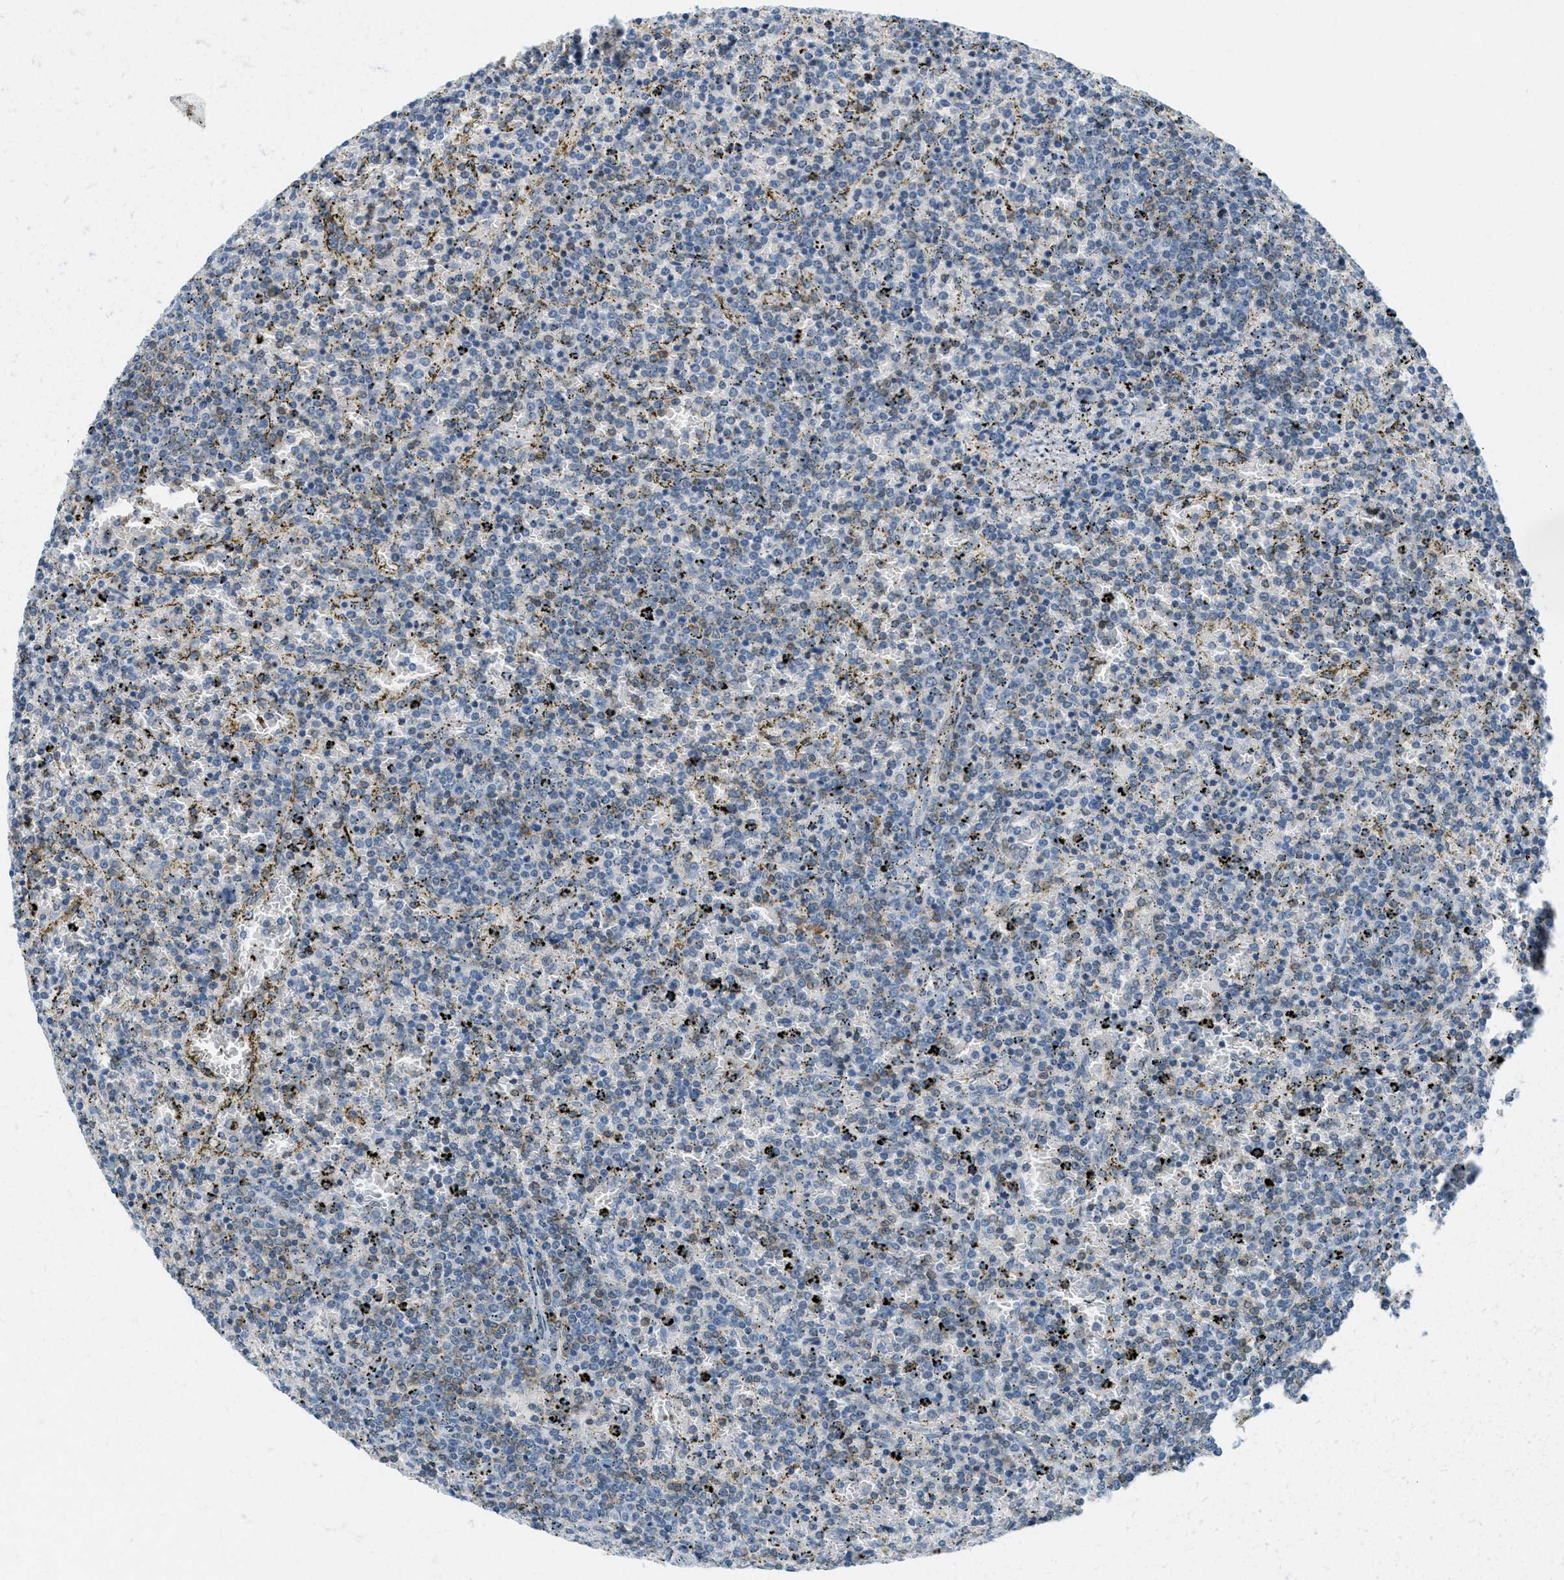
{"staining": {"intensity": "weak", "quantity": "<25%", "location": "cytoplasmic/membranous"}, "tissue": "lymphoma", "cell_type": "Tumor cells", "image_type": "cancer", "snomed": [{"axis": "morphology", "description": "Malignant lymphoma, non-Hodgkin's type, Low grade"}, {"axis": "topography", "description": "Spleen"}], "caption": "Lymphoma stained for a protein using IHC exhibits no staining tumor cells.", "gene": "FYN", "patient": {"sex": "female", "age": 77}}